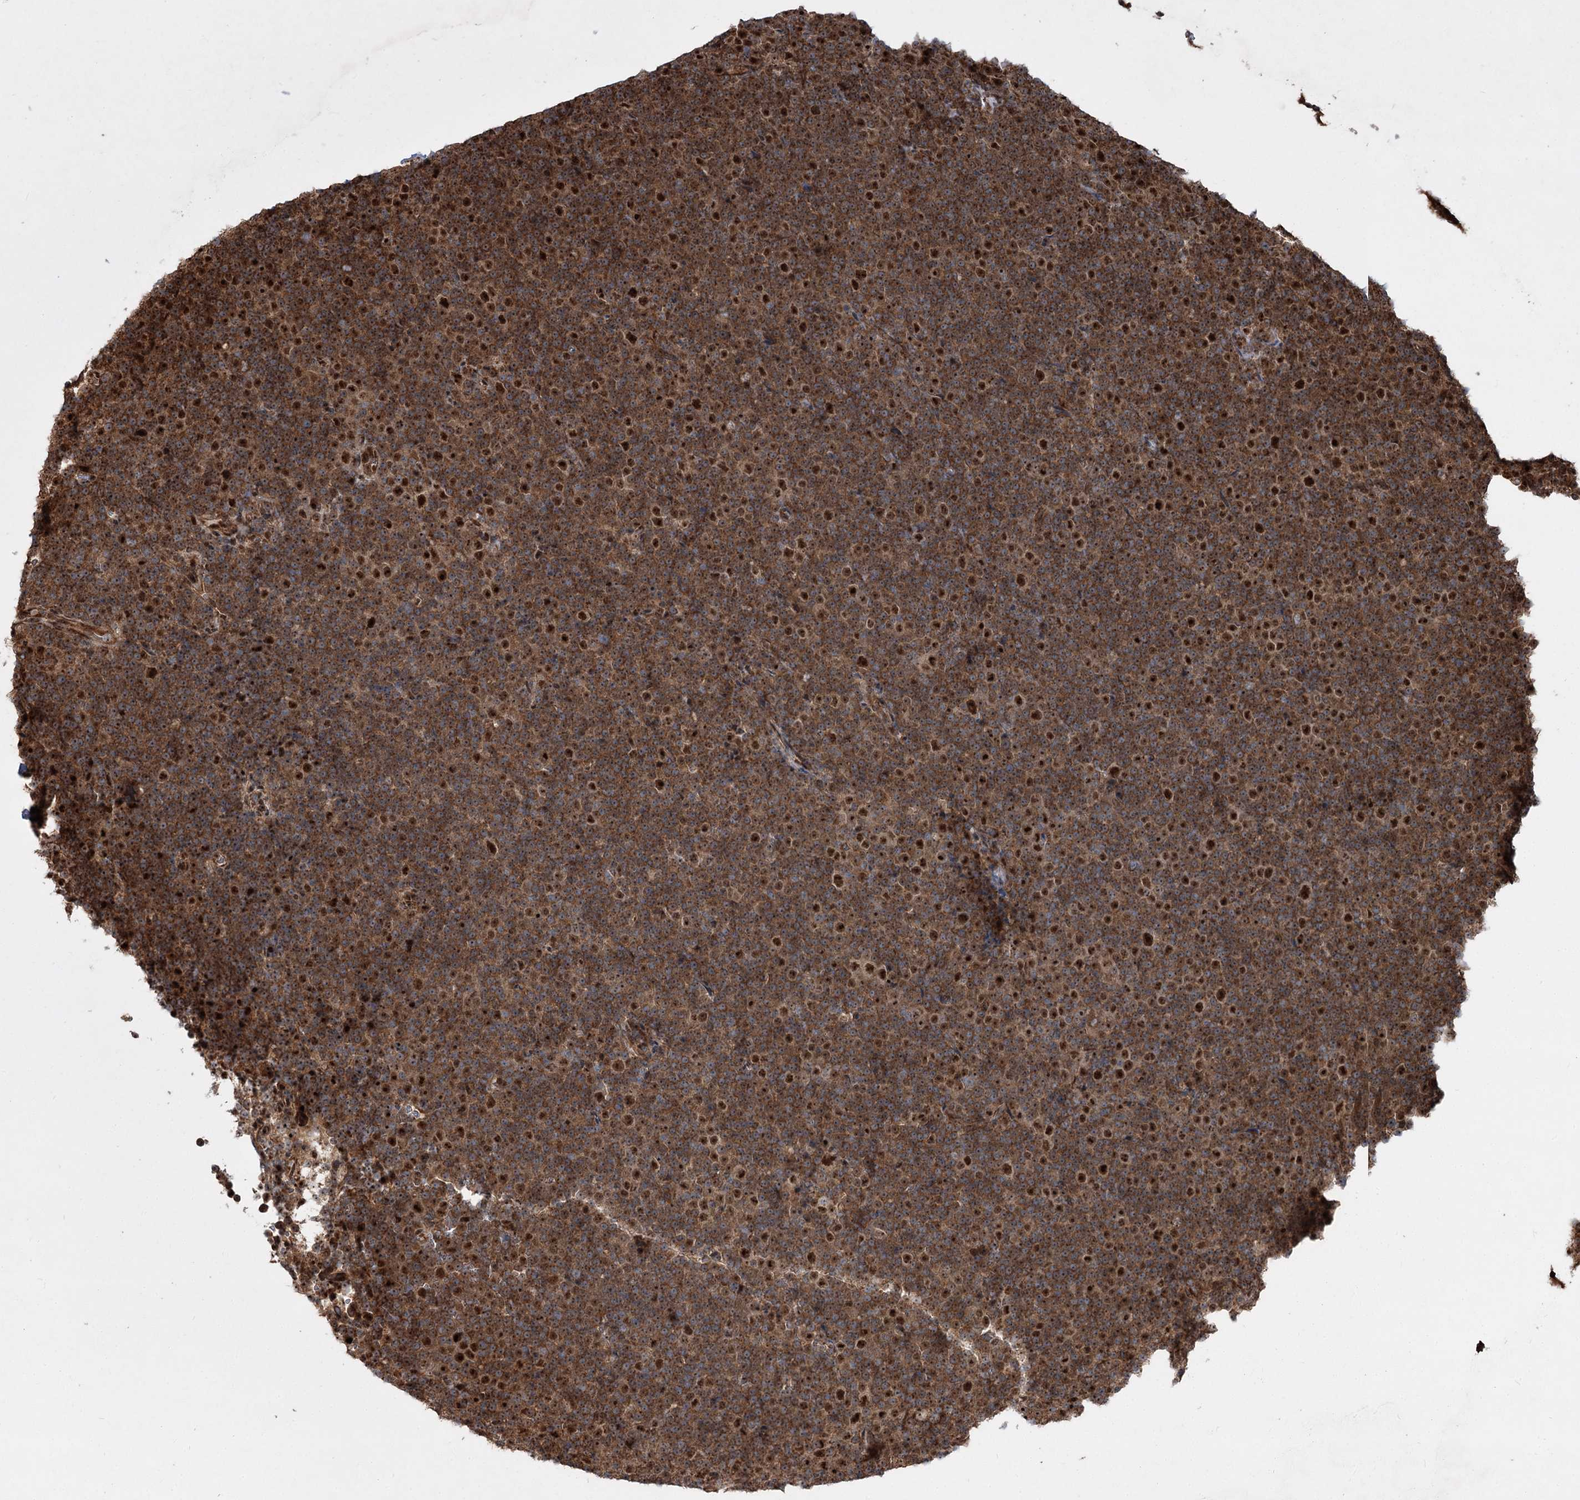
{"staining": {"intensity": "strong", "quantity": ">75%", "location": "cytoplasmic/membranous,nuclear"}, "tissue": "lymphoma", "cell_type": "Tumor cells", "image_type": "cancer", "snomed": [{"axis": "morphology", "description": "Malignant lymphoma, non-Hodgkin's type, Low grade"}, {"axis": "topography", "description": "Lymph node"}], "caption": "Brown immunohistochemical staining in human malignant lymphoma, non-Hodgkin's type (low-grade) displays strong cytoplasmic/membranous and nuclear positivity in about >75% of tumor cells.", "gene": "SERINC5", "patient": {"sex": "female", "age": 67}}